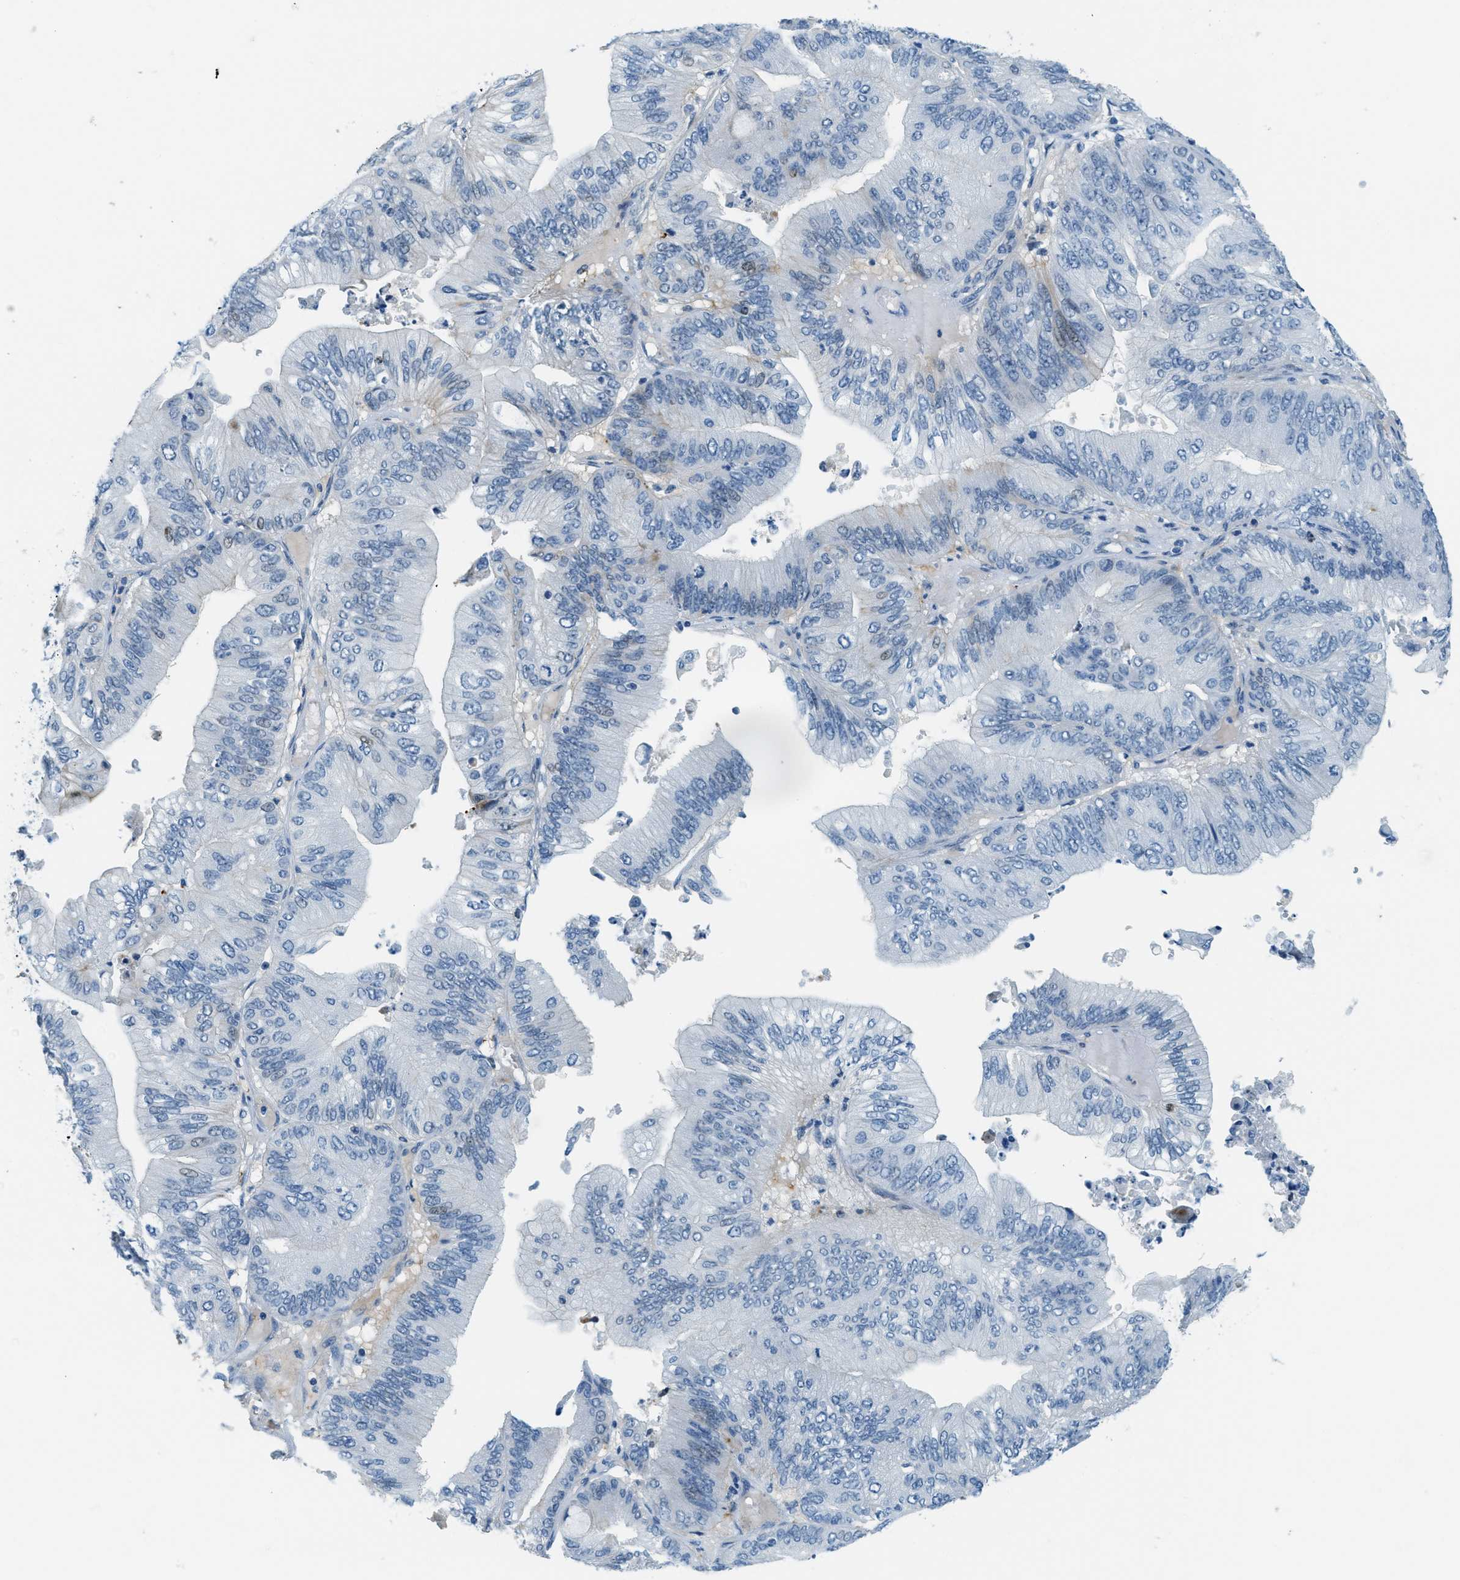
{"staining": {"intensity": "weak", "quantity": "<25%", "location": "cytoplasmic/membranous"}, "tissue": "ovarian cancer", "cell_type": "Tumor cells", "image_type": "cancer", "snomed": [{"axis": "morphology", "description": "Cystadenocarcinoma, mucinous, NOS"}, {"axis": "topography", "description": "Ovary"}], "caption": "Immunohistochemistry (IHC) photomicrograph of neoplastic tissue: ovarian mucinous cystadenocarcinoma stained with DAB displays no significant protein staining in tumor cells.", "gene": "CYP4X1", "patient": {"sex": "female", "age": 61}}